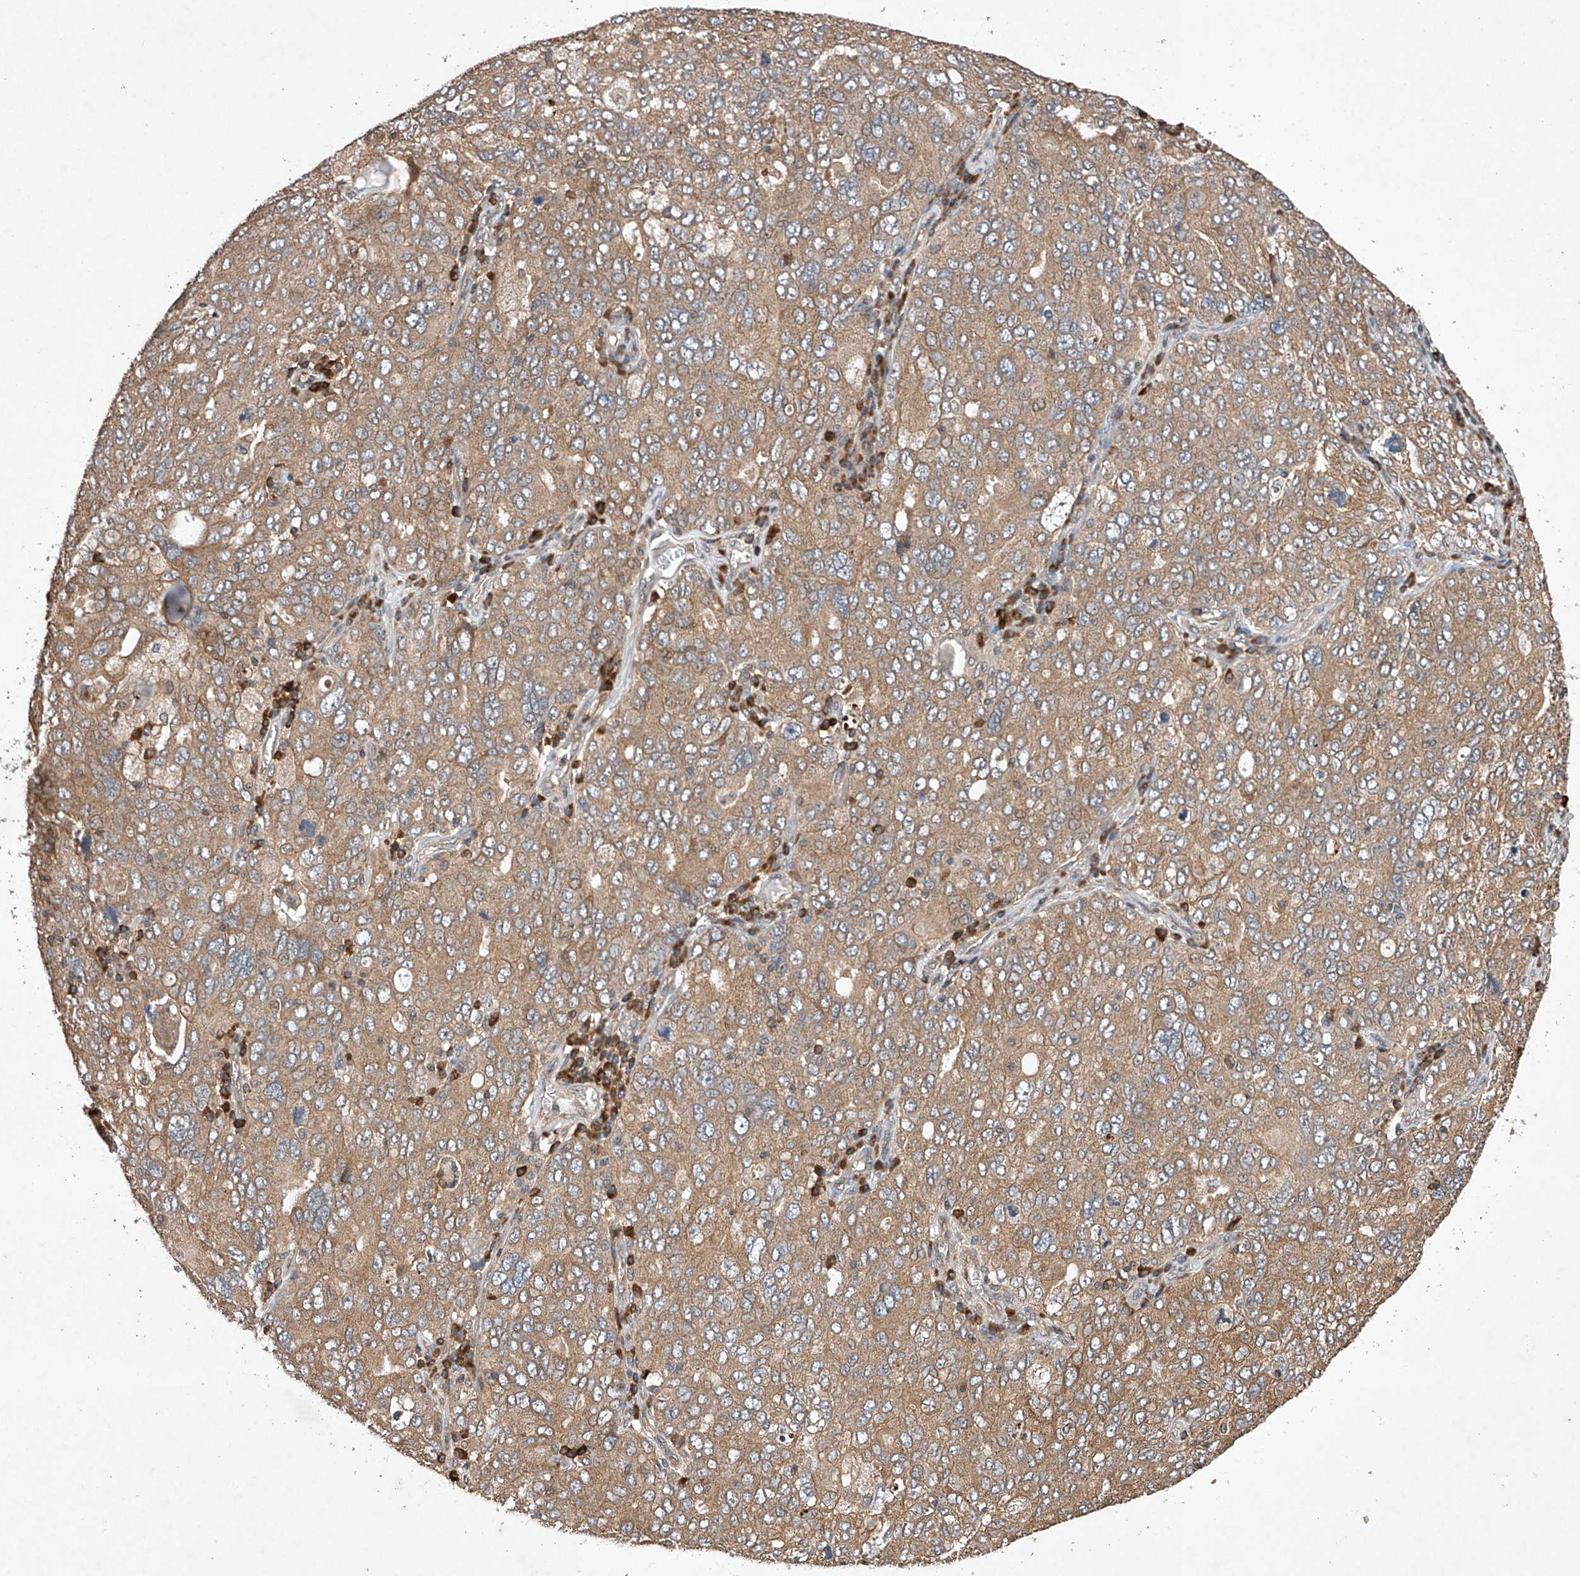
{"staining": {"intensity": "moderate", "quantity": ">75%", "location": "cytoplasmic/membranous"}, "tissue": "ovarian cancer", "cell_type": "Tumor cells", "image_type": "cancer", "snomed": [{"axis": "morphology", "description": "Carcinoma, endometroid"}, {"axis": "topography", "description": "Ovary"}], "caption": "Ovarian endometroid carcinoma stained for a protein displays moderate cytoplasmic/membranous positivity in tumor cells.", "gene": "LURAP1", "patient": {"sex": "female", "age": 62}}